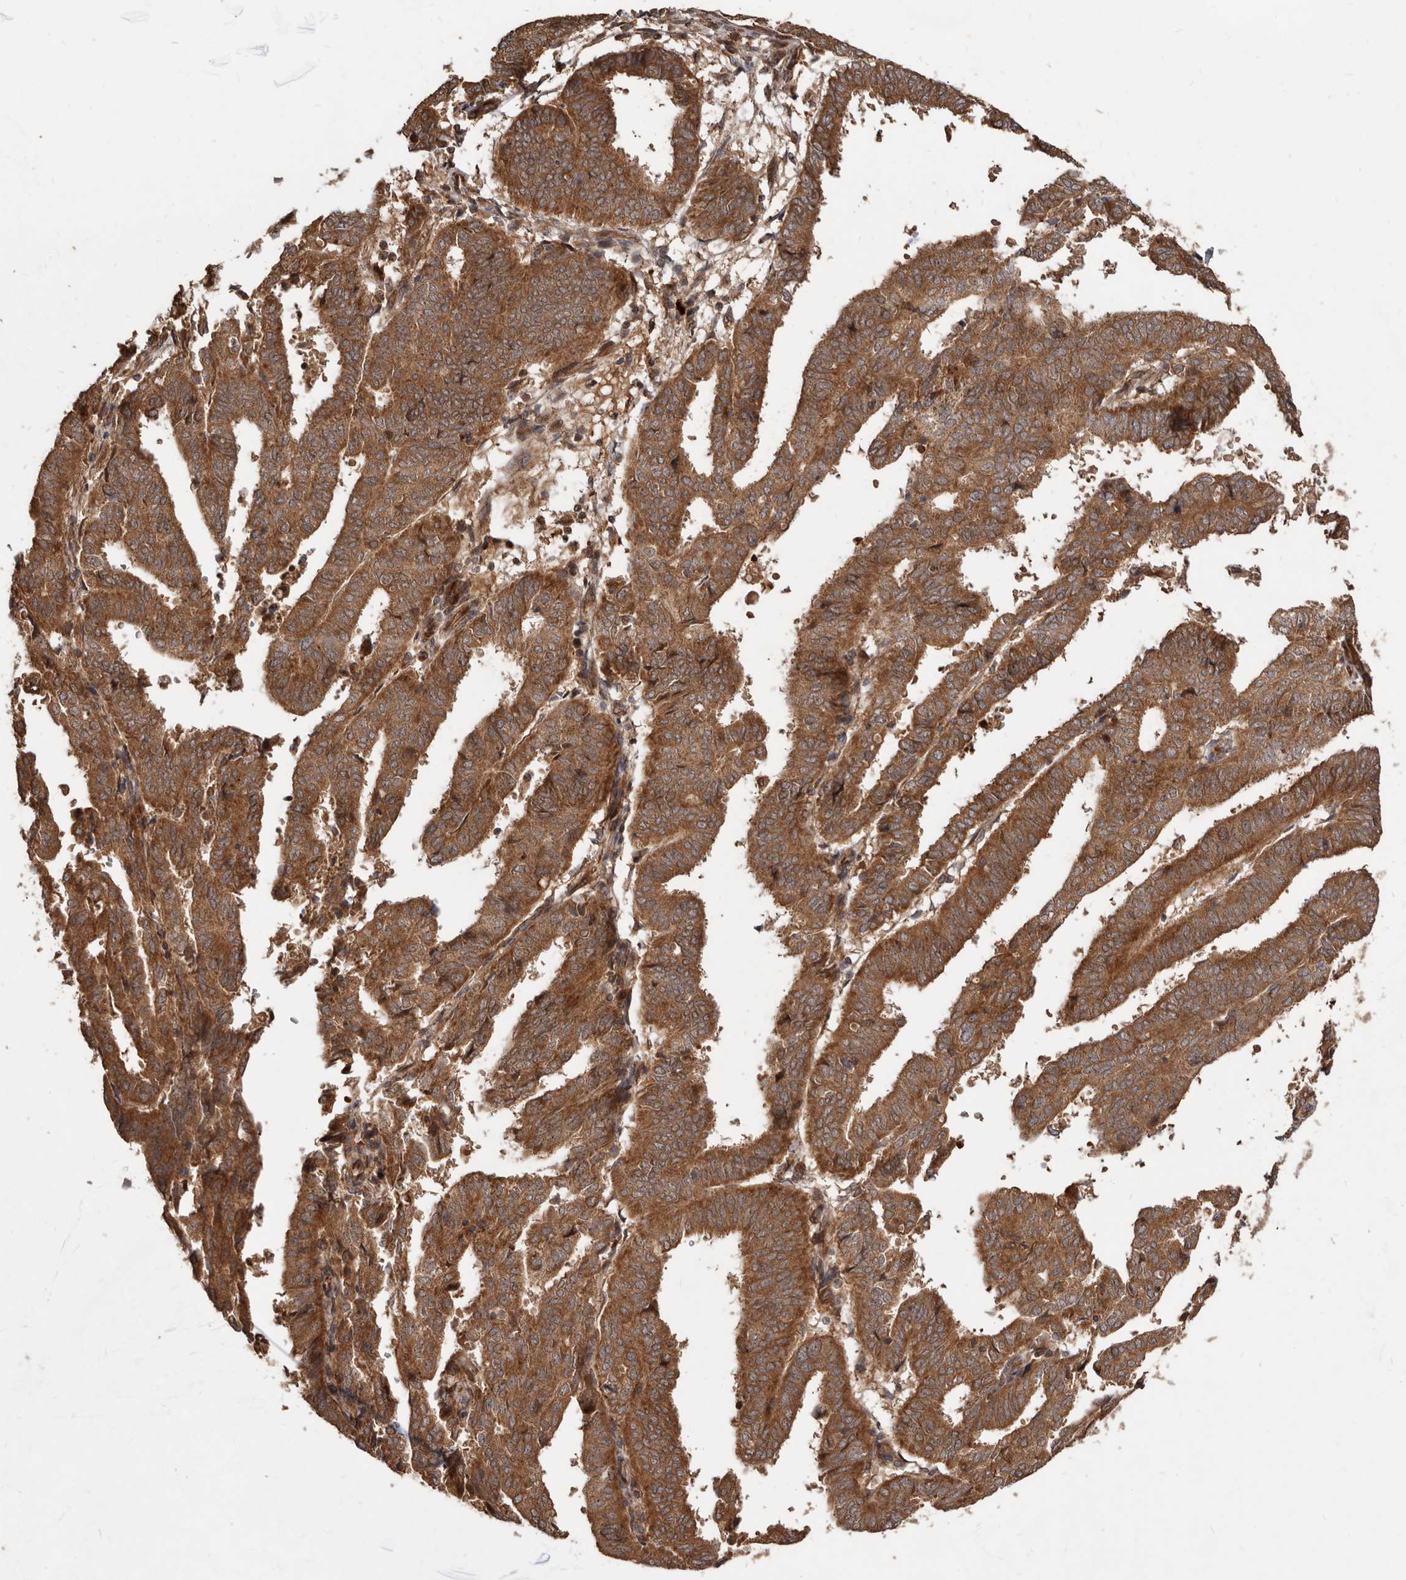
{"staining": {"intensity": "moderate", "quantity": ">75%", "location": "cytoplasmic/membranous"}, "tissue": "endometrial cancer", "cell_type": "Tumor cells", "image_type": "cancer", "snomed": [{"axis": "morphology", "description": "Adenocarcinoma, NOS"}, {"axis": "topography", "description": "Uterus"}], "caption": "IHC image of neoplastic tissue: human adenocarcinoma (endometrial) stained using immunohistochemistry demonstrates medium levels of moderate protein expression localized specifically in the cytoplasmic/membranous of tumor cells, appearing as a cytoplasmic/membranous brown color.", "gene": "STK36", "patient": {"sex": "female", "age": 77}}